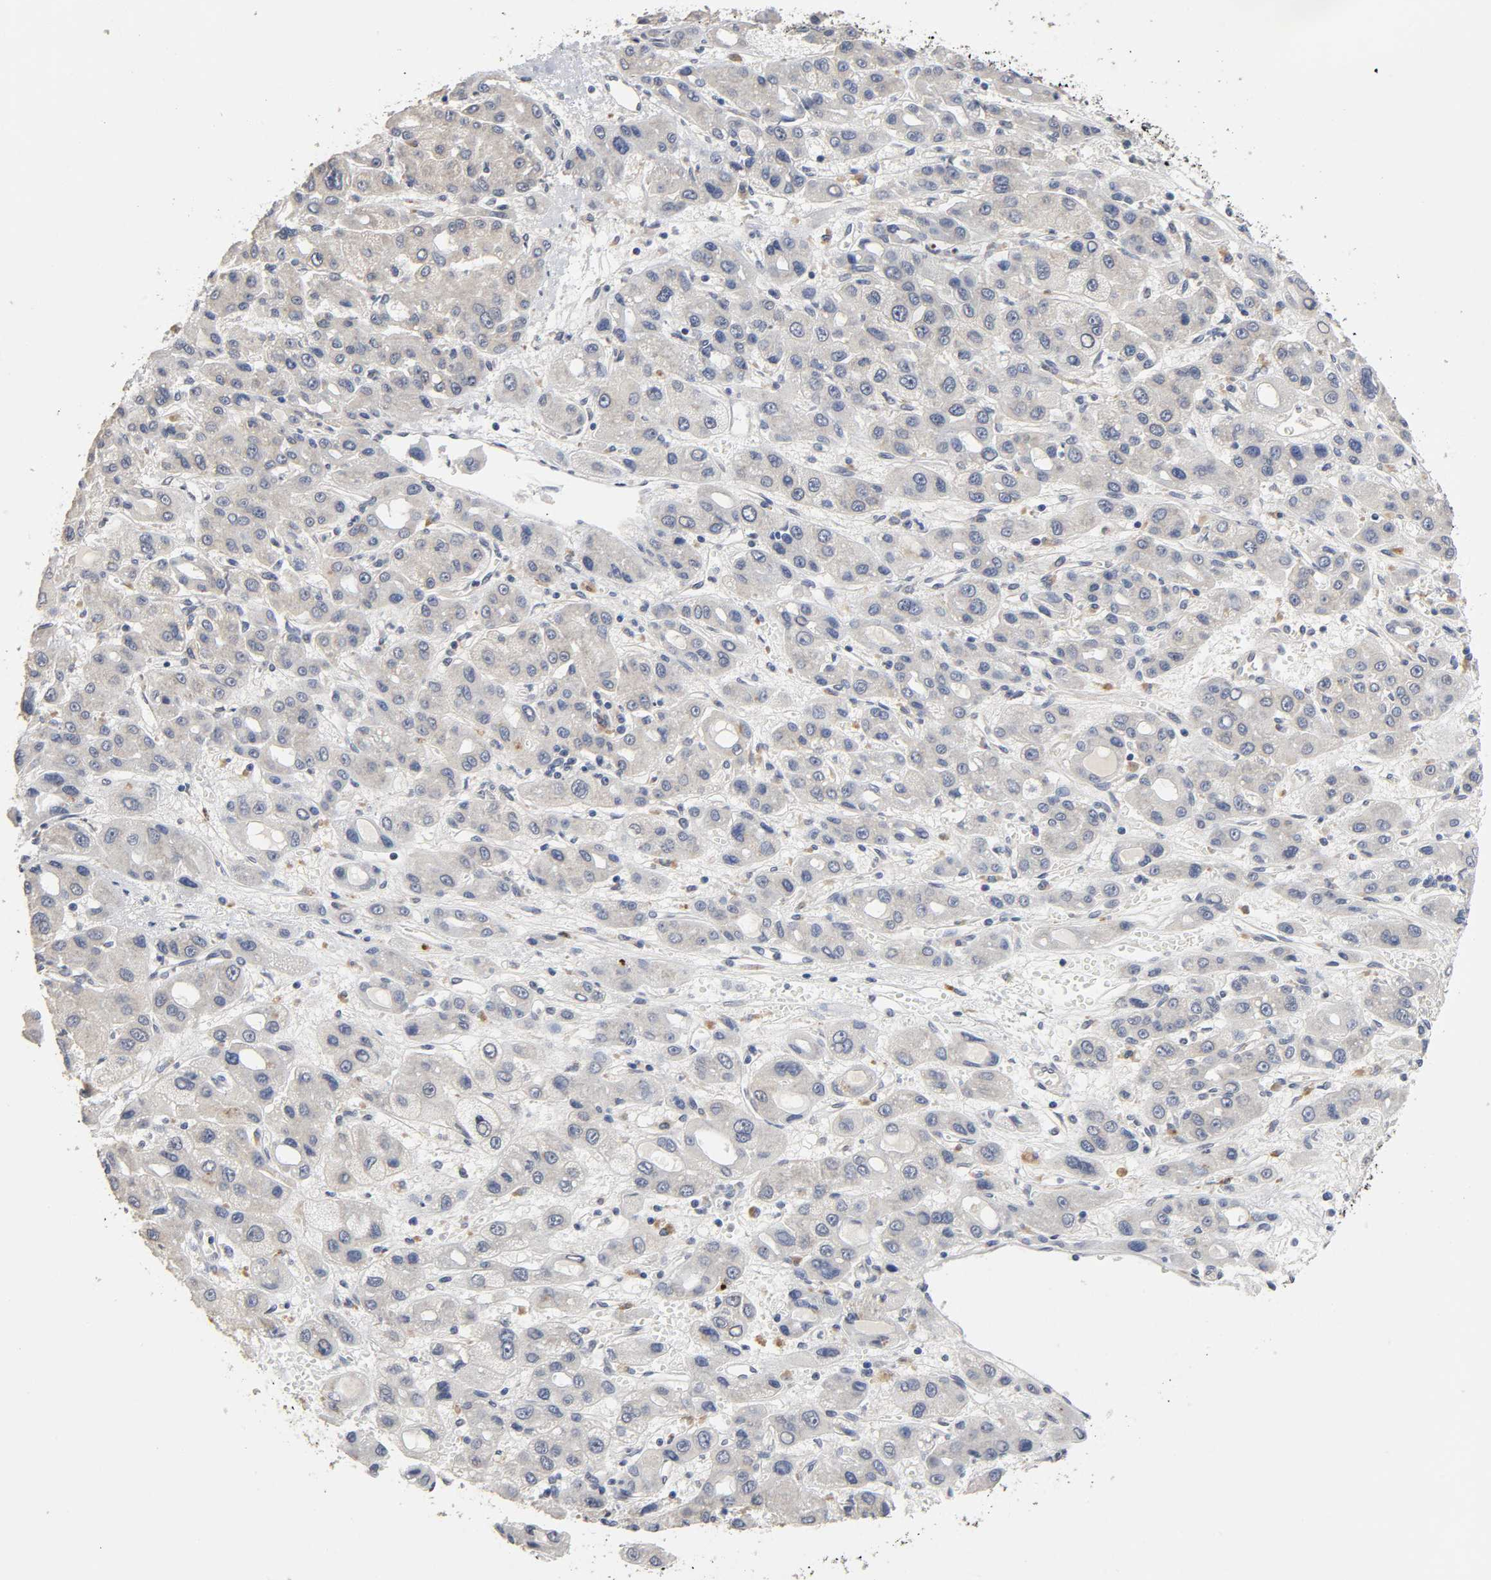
{"staining": {"intensity": "negative", "quantity": "none", "location": "none"}, "tissue": "liver cancer", "cell_type": "Tumor cells", "image_type": "cancer", "snomed": [{"axis": "morphology", "description": "Carcinoma, Hepatocellular, NOS"}, {"axis": "topography", "description": "Liver"}], "caption": "IHC image of neoplastic tissue: liver cancer stained with DAB (3,3'-diaminobenzidine) reveals no significant protein expression in tumor cells. The staining is performed using DAB brown chromogen with nuclei counter-stained in using hematoxylin.", "gene": "HDLBP", "patient": {"sex": "male", "age": 55}}